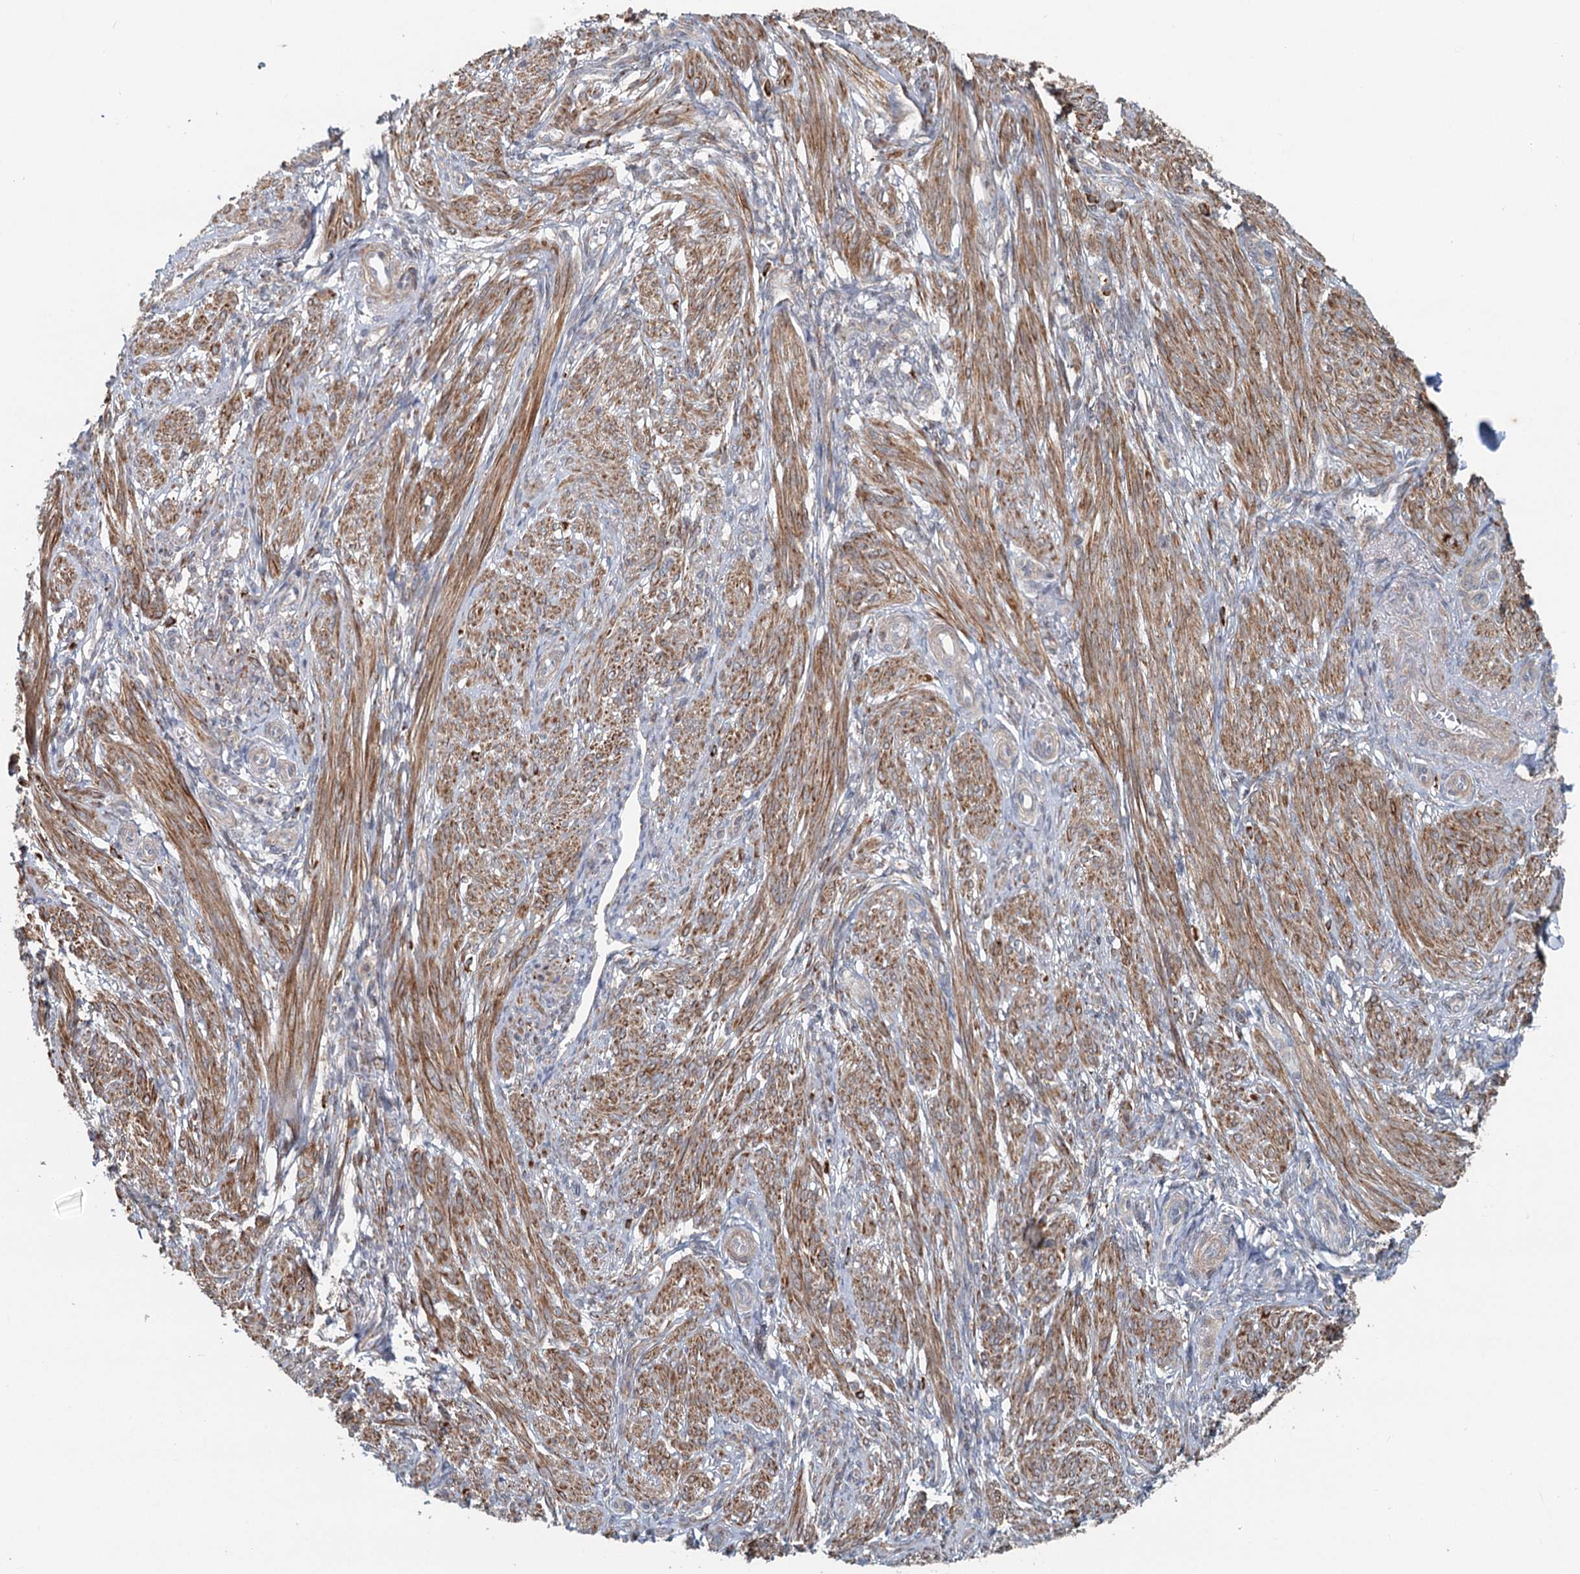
{"staining": {"intensity": "moderate", "quantity": ">75%", "location": "cytoplasmic/membranous"}, "tissue": "smooth muscle", "cell_type": "Smooth muscle cells", "image_type": "normal", "snomed": [{"axis": "morphology", "description": "Normal tissue, NOS"}, {"axis": "topography", "description": "Smooth muscle"}], "caption": "Smooth muscle stained with a brown dye exhibits moderate cytoplasmic/membranous positive positivity in about >75% of smooth muscle cells.", "gene": "RNF111", "patient": {"sex": "female", "age": 39}}